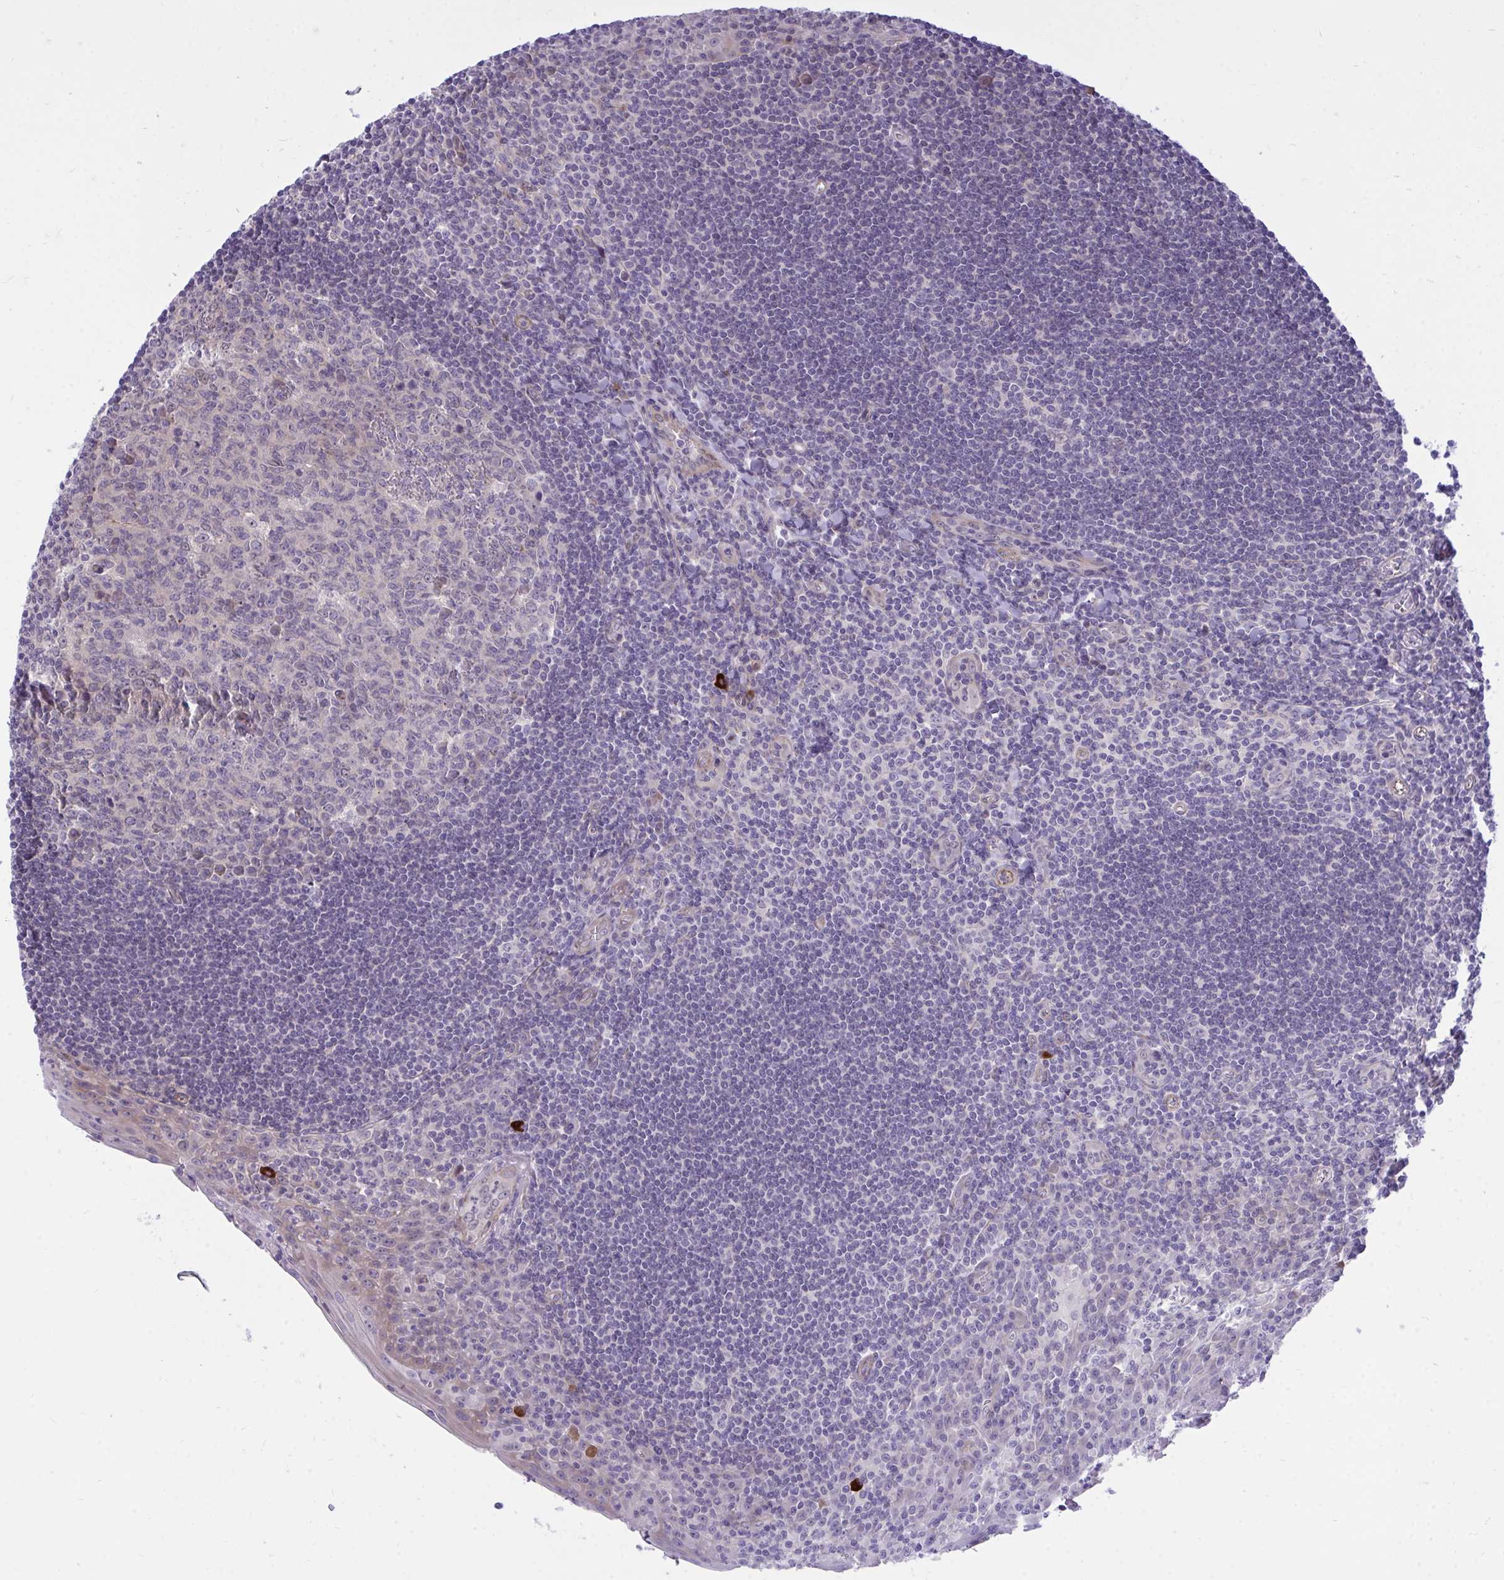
{"staining": {"intensity": "negative", "quantity": "none", "location": "none"}, "tissue": "tonsil", "cell_type": "Germinal center cells", "image_type": "normal", "snomed": [{"axis": "morphology", "description": "Normal tissue, NOS"}, {"axis": "topography", "description": "Tonsil"}], "caption": "Immunohistochemistry of normal human tonsil demonstrates no expression in germinal center cells.", "gene": "HMBOX1", "patient": {"sex": "male", "age": 27}}